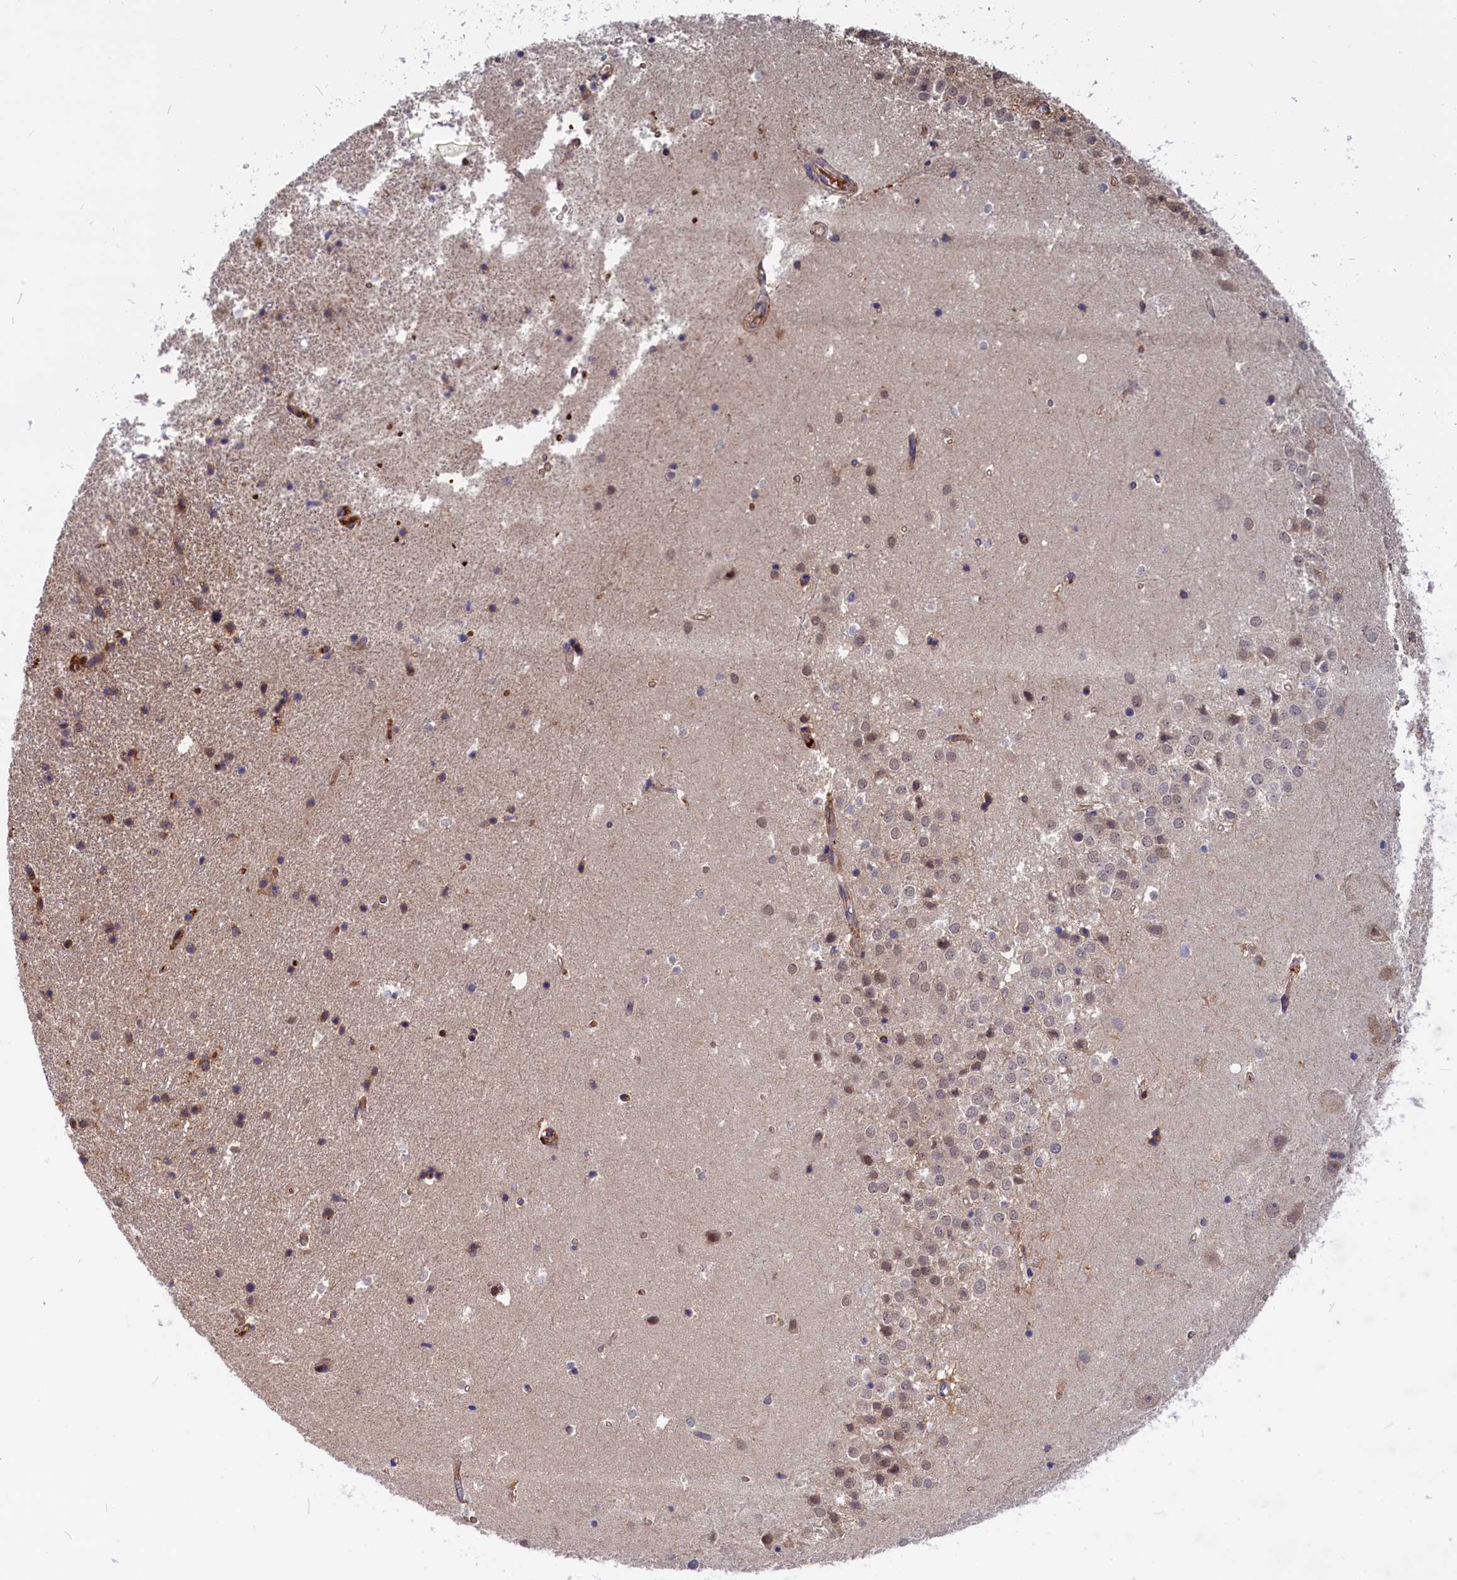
{"staining": {"intensity": "moderate", "quantity": "<25%", "location": "cytoplasmic/membranous"}, "tissue": "hippocampus", "cell_type": "Glial cells", "image_type": "normal", "snomed": [{"axis": "morphology", "description": "Normal tissue, NOS"}, {"axis": "topography", "description": "Hippocampus"}], "caption": "Moderate cytoplasmic/membranous positivity for a protein is appreciated in approximately <25% of glial cells of unremarkable hippocampus using immunohistochemistry.", "gene": "MYO9B", "patient": {"sex": "female", "age": 52}}